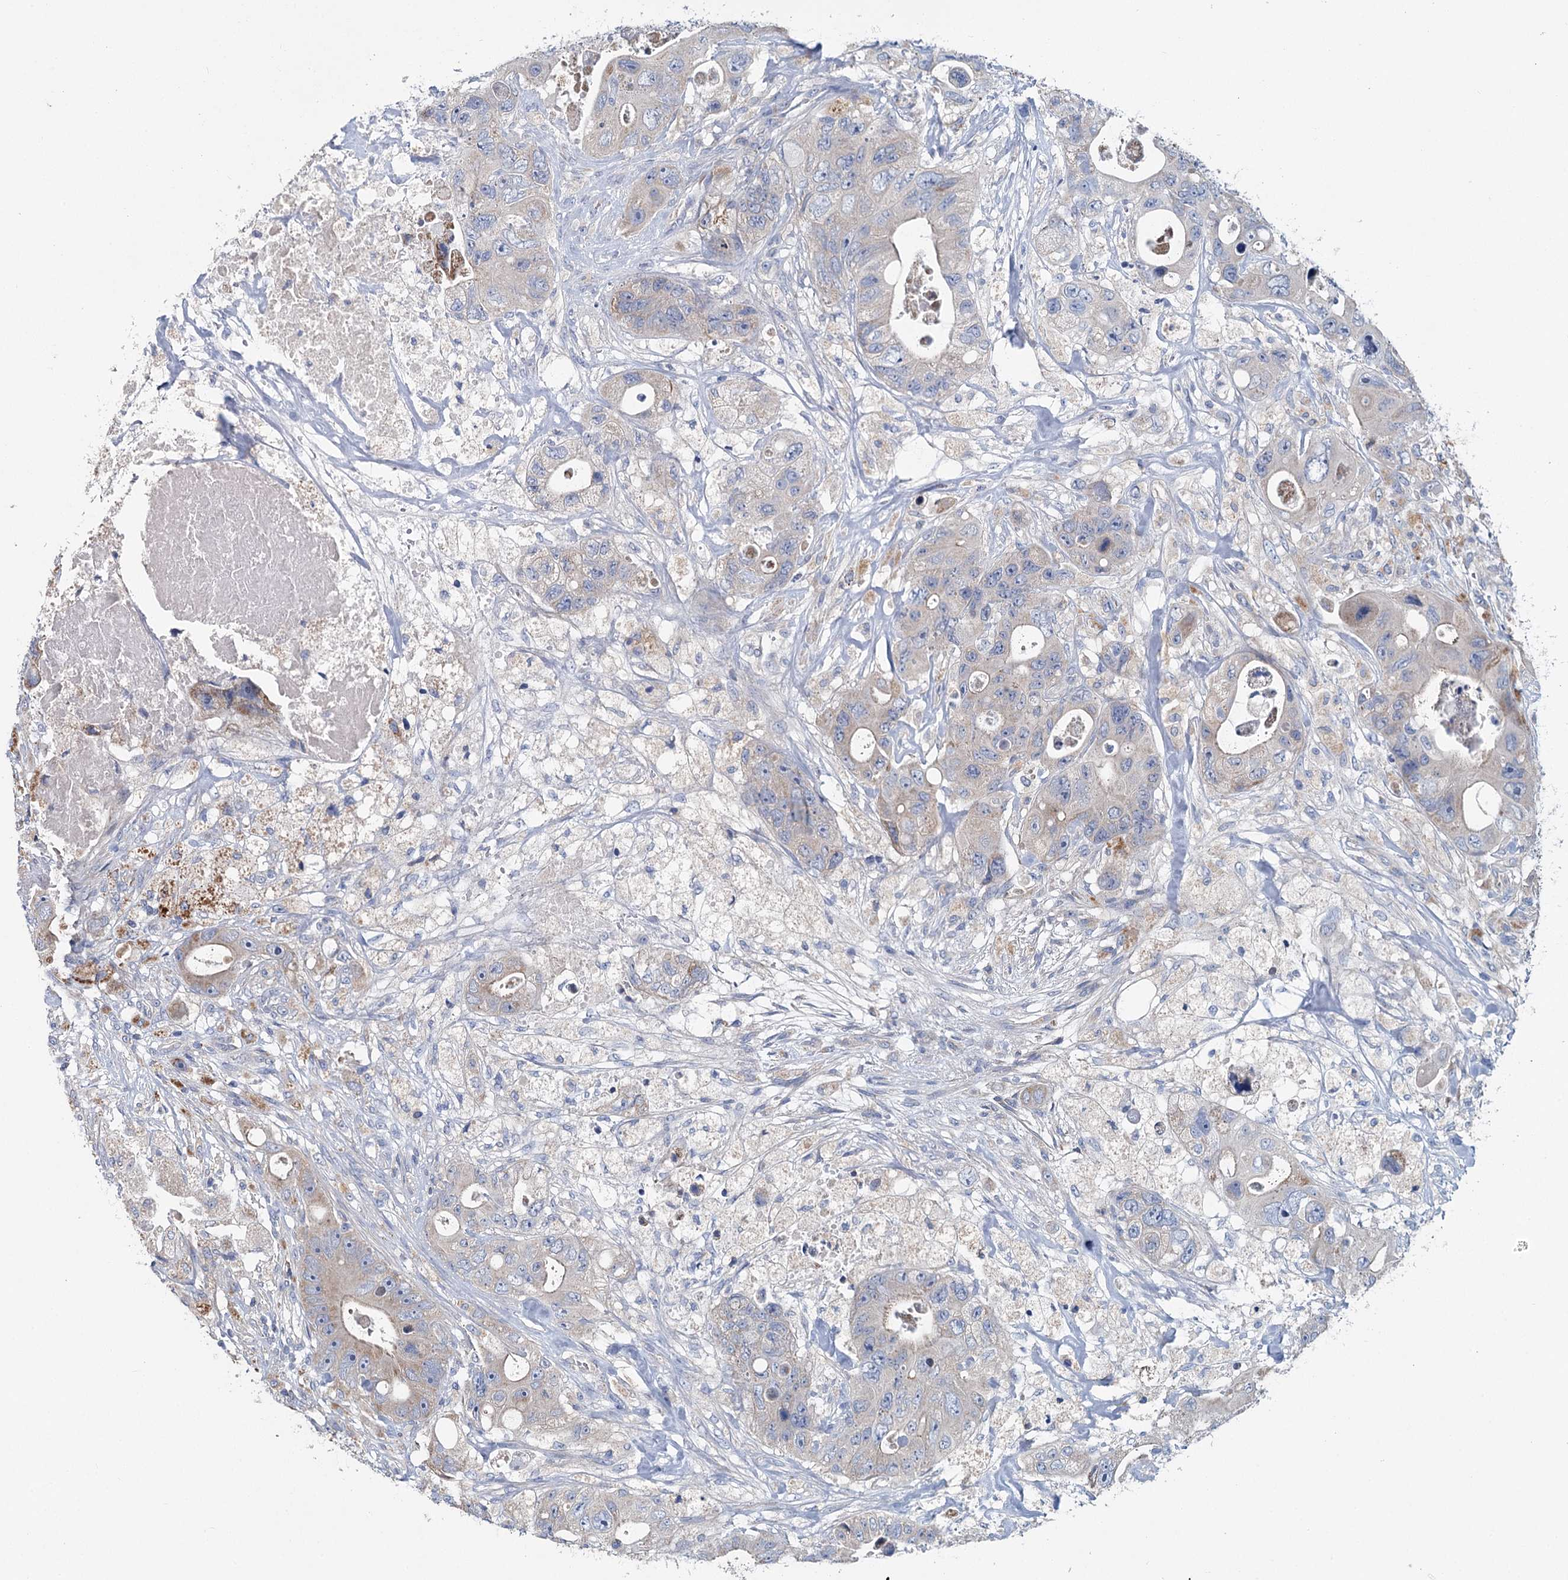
{"staining": {"intensity": "negative", "quantity": "none", "location": "none"}, "tissue": "colorectal cancer", "cell_type": "Tumor cells", "image_type": "cancer", "snomed": [{"axis": "morphology", "description": "Adenocarcinoma, NOS"}, {"axis": "topography", "description": "Colon"}], "caption": "An IHC histopathology image of colorectal adenocarcinoma is shown. There is no staining in tumor cells of colorectal adenocarcinoma. (DAB (3,3'-diaminobenzidine) immunohistochemistry (IHC), high magnification).", "gene": "ANKRD16", "patient": {"sex": "female", "age": 46}}